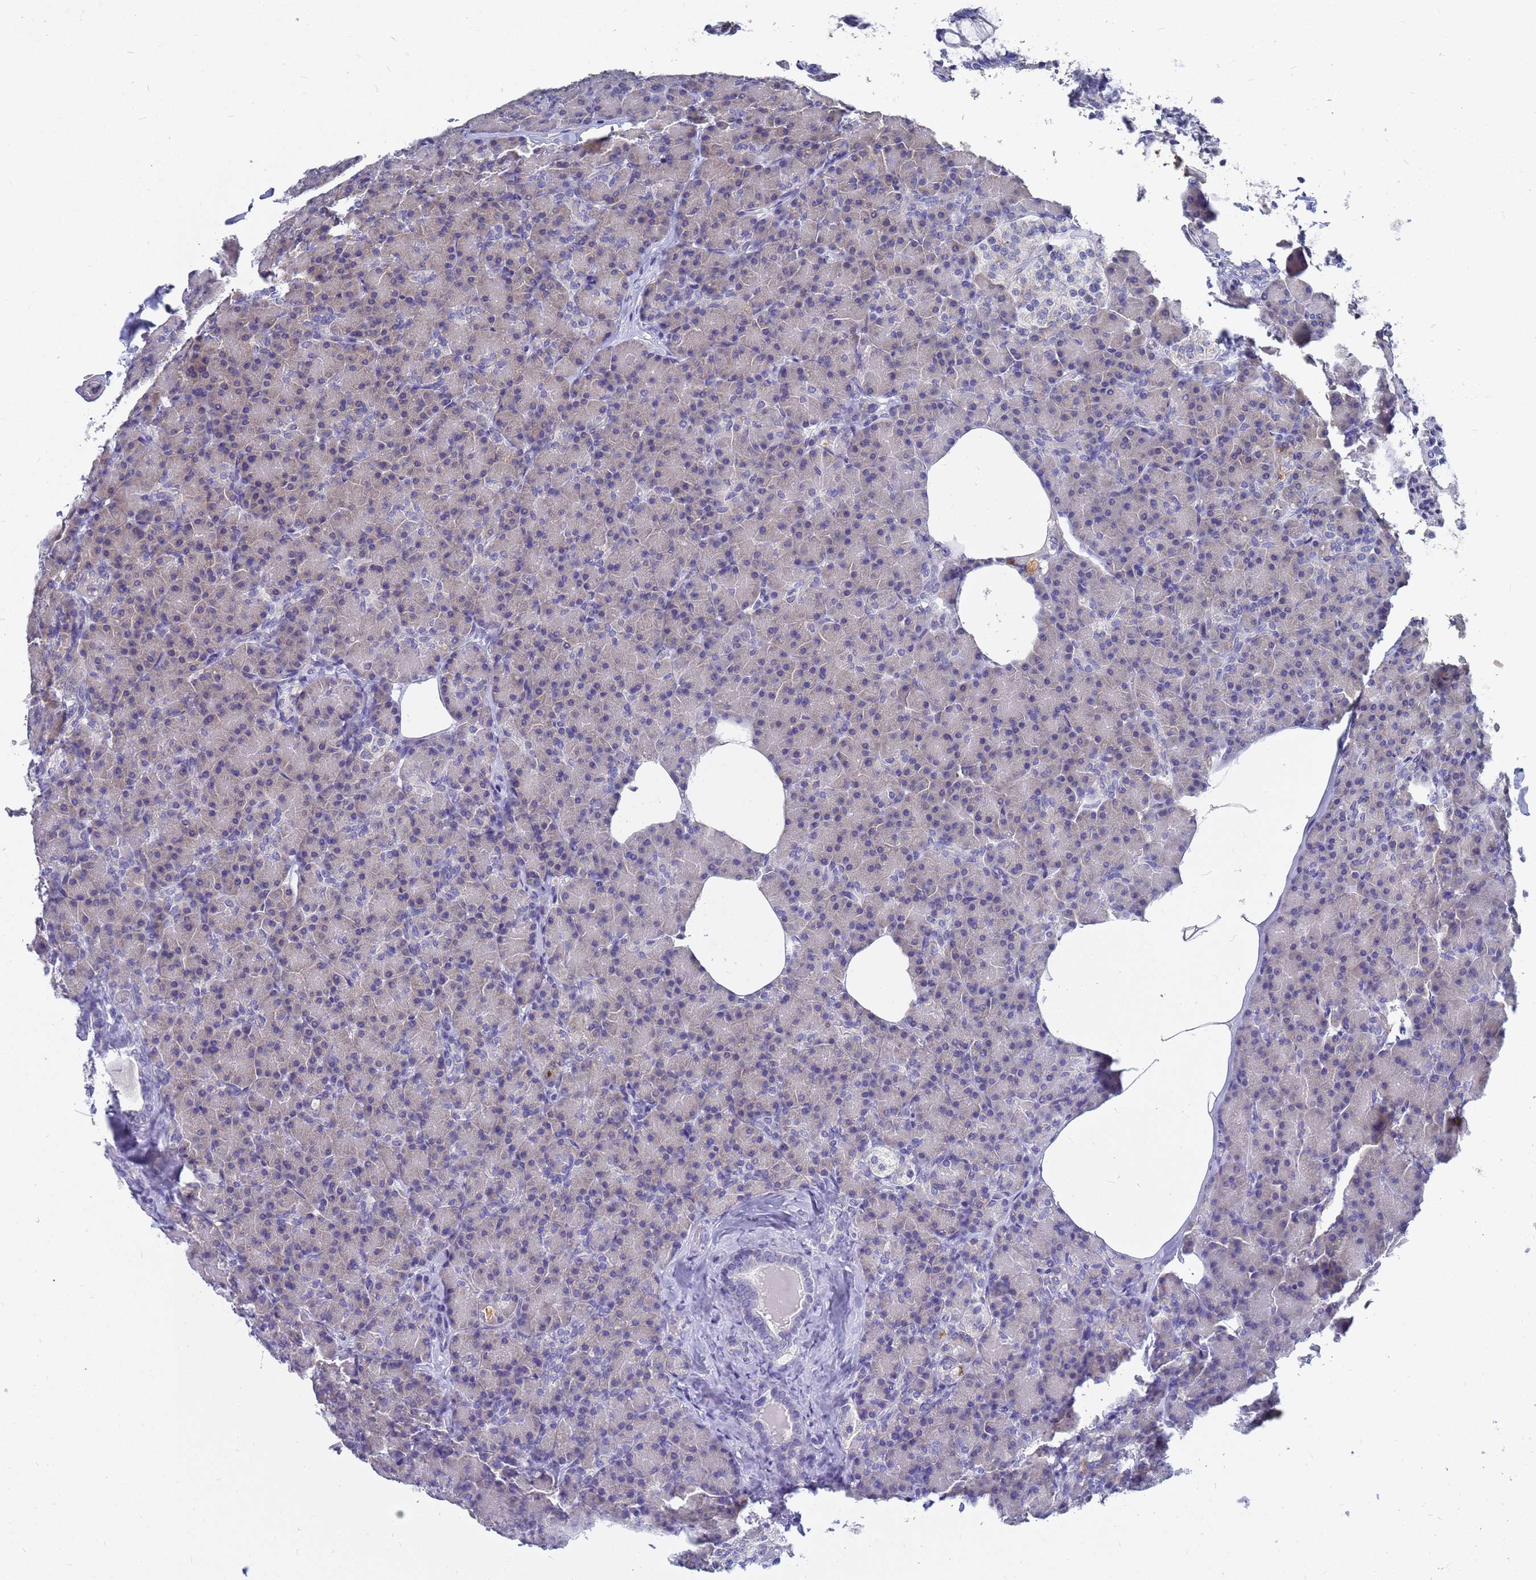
{"staining": {"intensity": "negative", "quantity": "none", "location": "none"}, "tissue": "pancreas", "cell_type": "Exocrine glandular cells", "image_type": "normal", "snomed": [{"axis": "morphology", "description": "Normal tissue, NOS"}, {"axis": "topography", "description": "Pancreas"}], "caption": "Exocrine glandular cells show no significant protein staining in benign pancreas. (Stains: DAB (3,3'-diaminobenzidine) immunohistochemistry (IHC) with hematoxylin counter stain, Microscopy: brightfield microscopy at high magnification).", "gene": "FAM166B", "patient": {"sex": "female", "age": 43}}